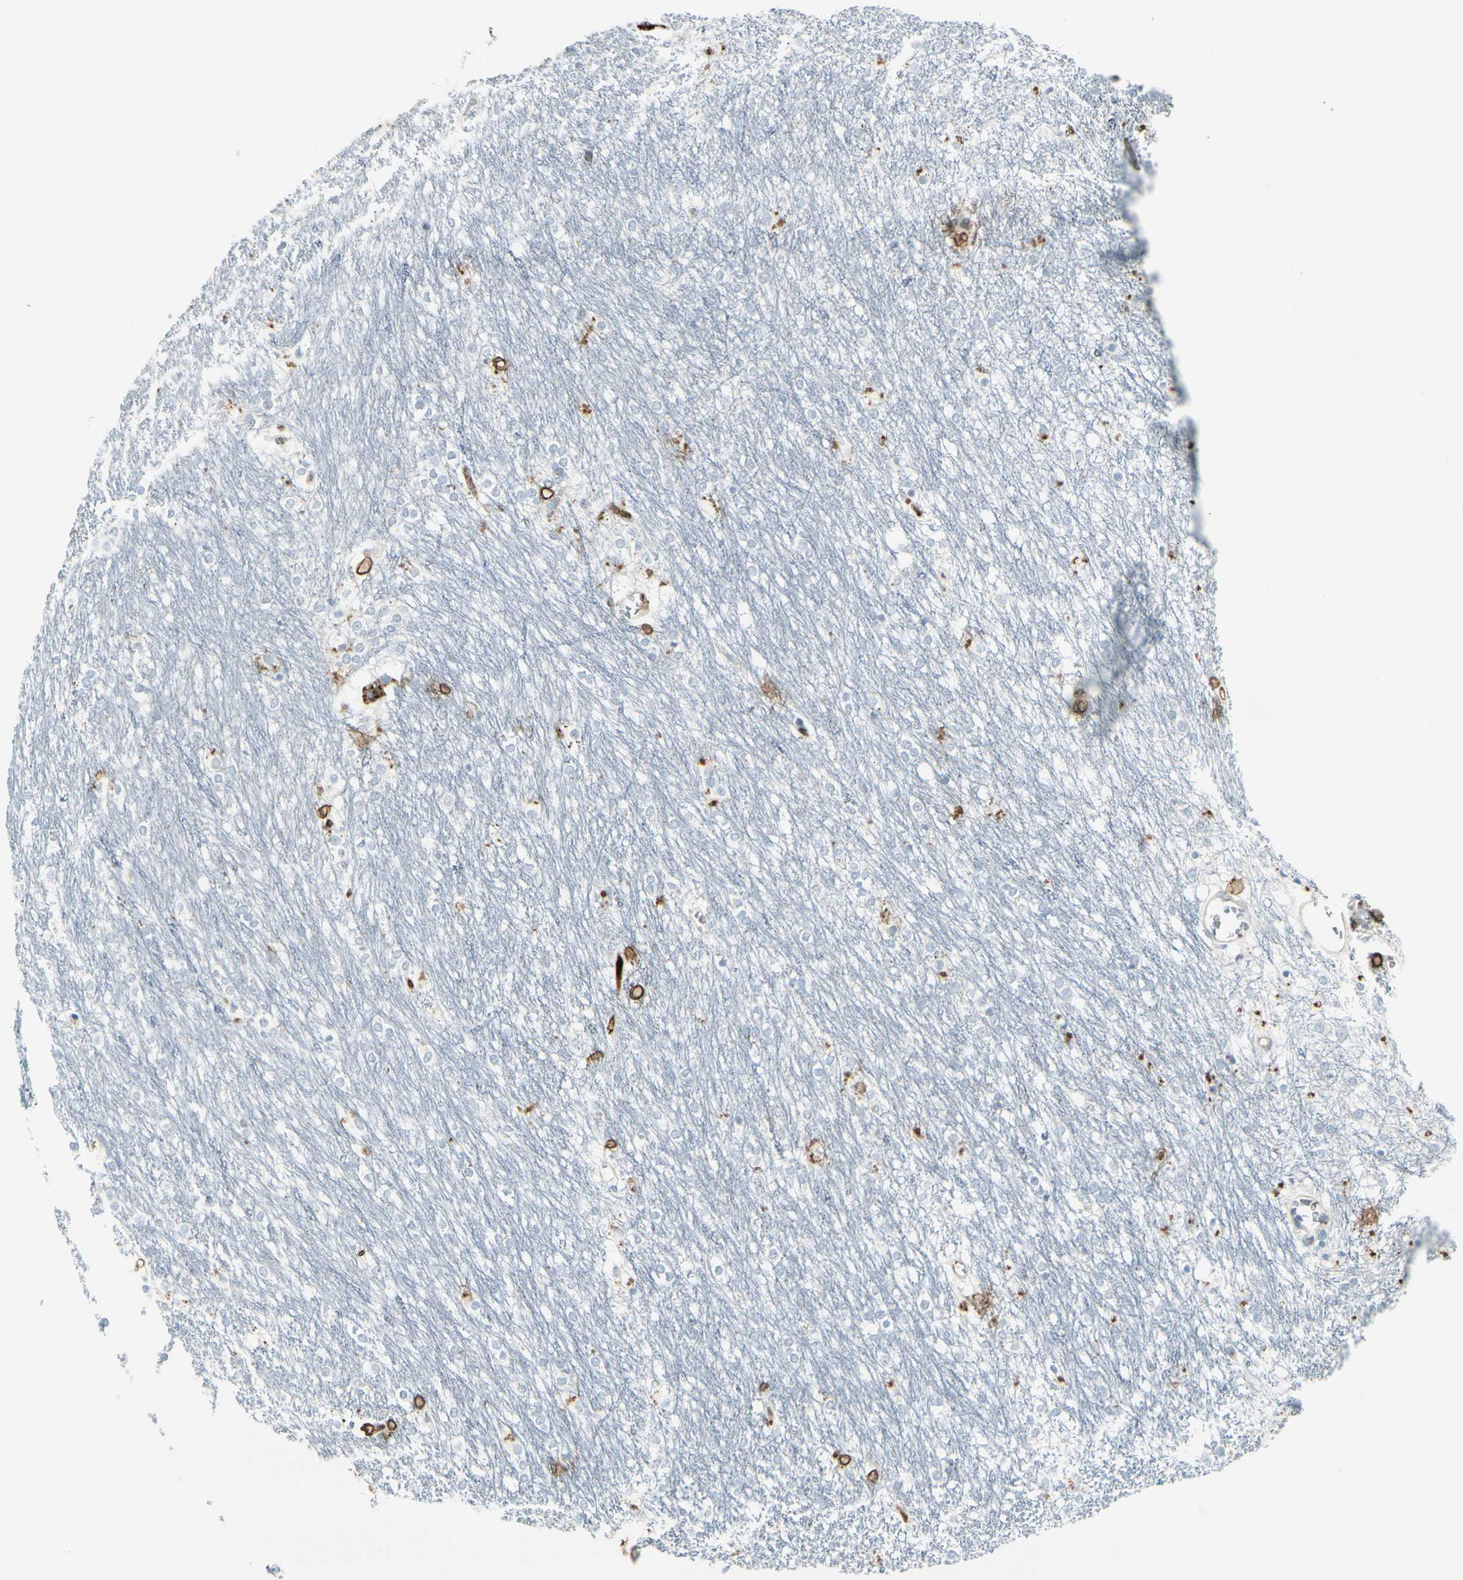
{"staining": {"intensity": "moderate", "quantity": "25%-75%", "location": "cytoplasmic/membranous"}, "tissue": "caudate", "cell_type": "Glial cells", "image_type": "normal", "snomed": [{"axis": "morphology", "description": "Normal tissue, NOS"}, {"axis": "topography", "description": "Lateral ventricle wall"}], "caption": "DAB immunohistochemical staining of benign caudate shows moderate cytoplasmic/membranous protein expression in approximately 25%-75% of glial cells.", "gene": "IGHM", "patient": {"sex": "female", "age": 19}}